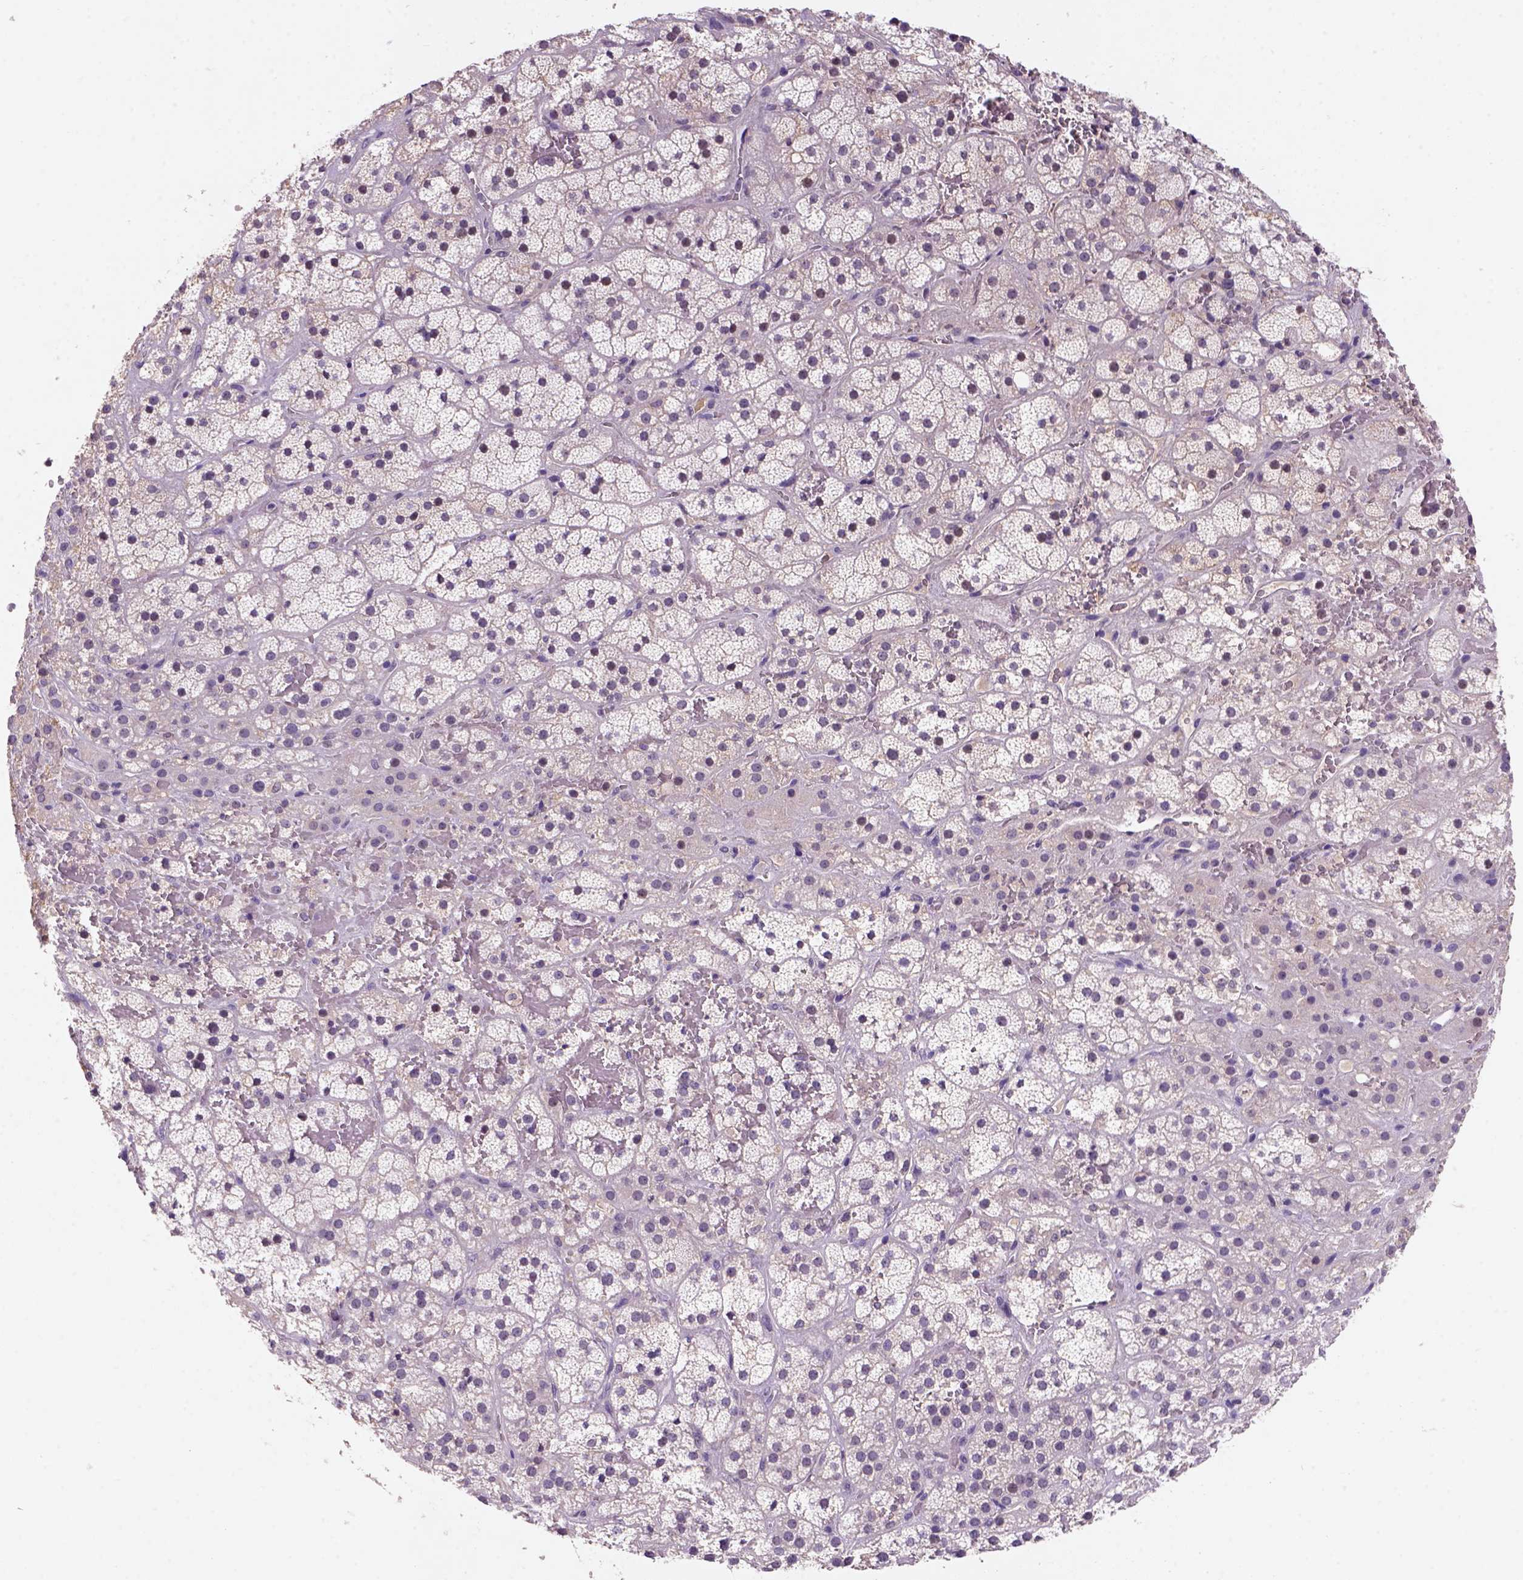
{"staining": {"intensity": "weak", "quantity": "25%-75%", "location": "nuclear"}, "tissue": "adrenal gland", "cell_type": "Glandular cells", "image_type": "normal", "snomed": [{"axis": "morphology", "description": "Normal tissue, NOS"}, {"axis": "topography", "description": "Adrenal gland"}], "caption": "Protein expression analysis of normal human adrenal gland reveals weak nuclear staining in about 25%-75% of glandular cells.", "gene": "SCML4", "patient": {"sex": "male", "age": 57}}